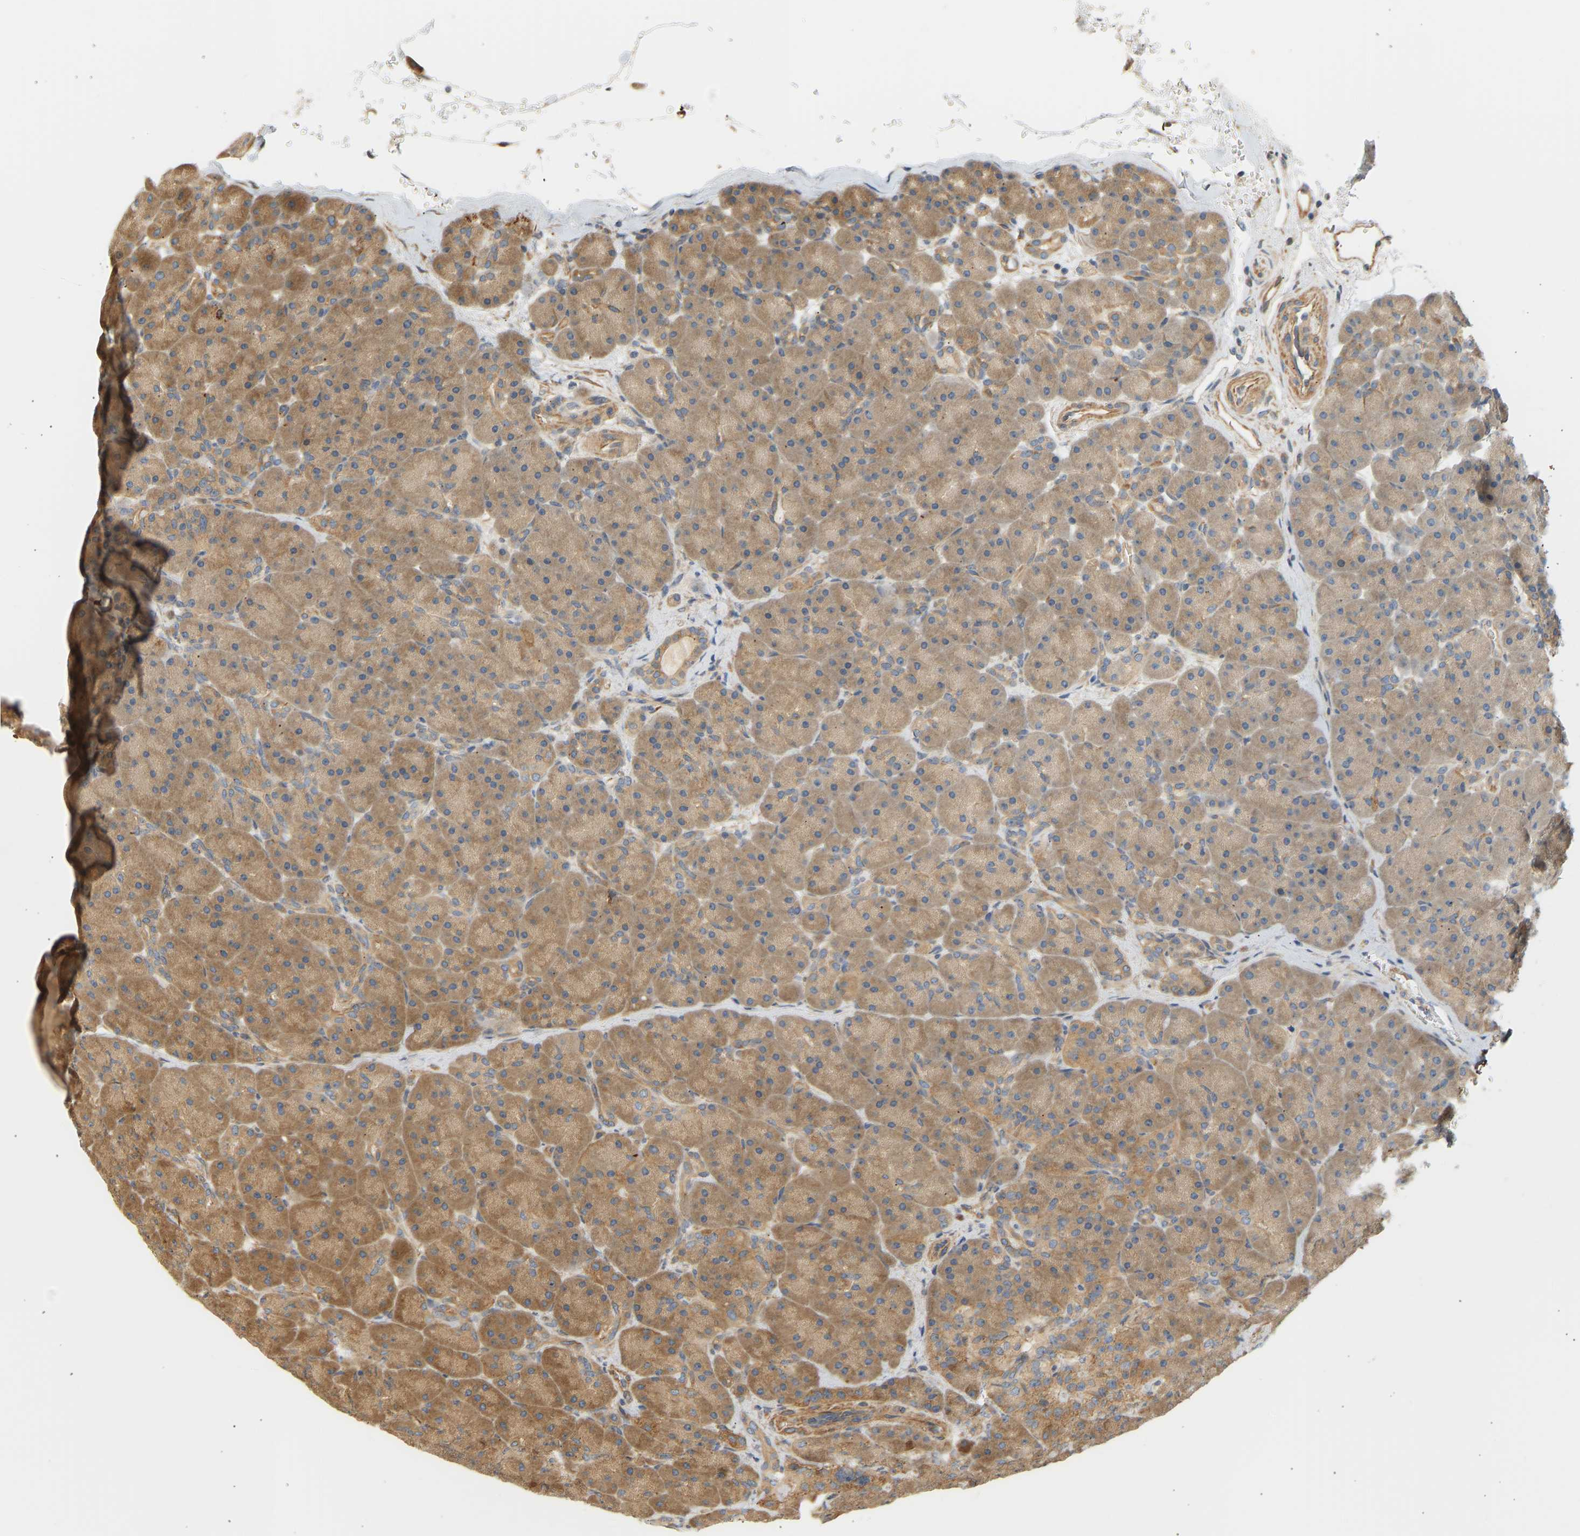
{"staining": {"intensity": "moderate", "quantity": ">75%", "location": "cytoplasmic/membranous"}, "tissue": "pancreas", "cell_type": "Exocrine glandular cells", "image_type": "normal", "snomed": [{"axis": "morphology", "description": "Normal tissue, NOS"}, {"axis": "topography", "description": "Pancreas"}], "caption": "A micrograph of human pancreas stained for a protein shows moderate cytoplasmic/membranous brown staining in exocrine glandular cells. (DAB (3,3'-diaminobenzidine) IHC, brown staining for protein, blue staining for nuclei).", "gene": "CEP57", "patient": {"sex": "male", "age": 66}}